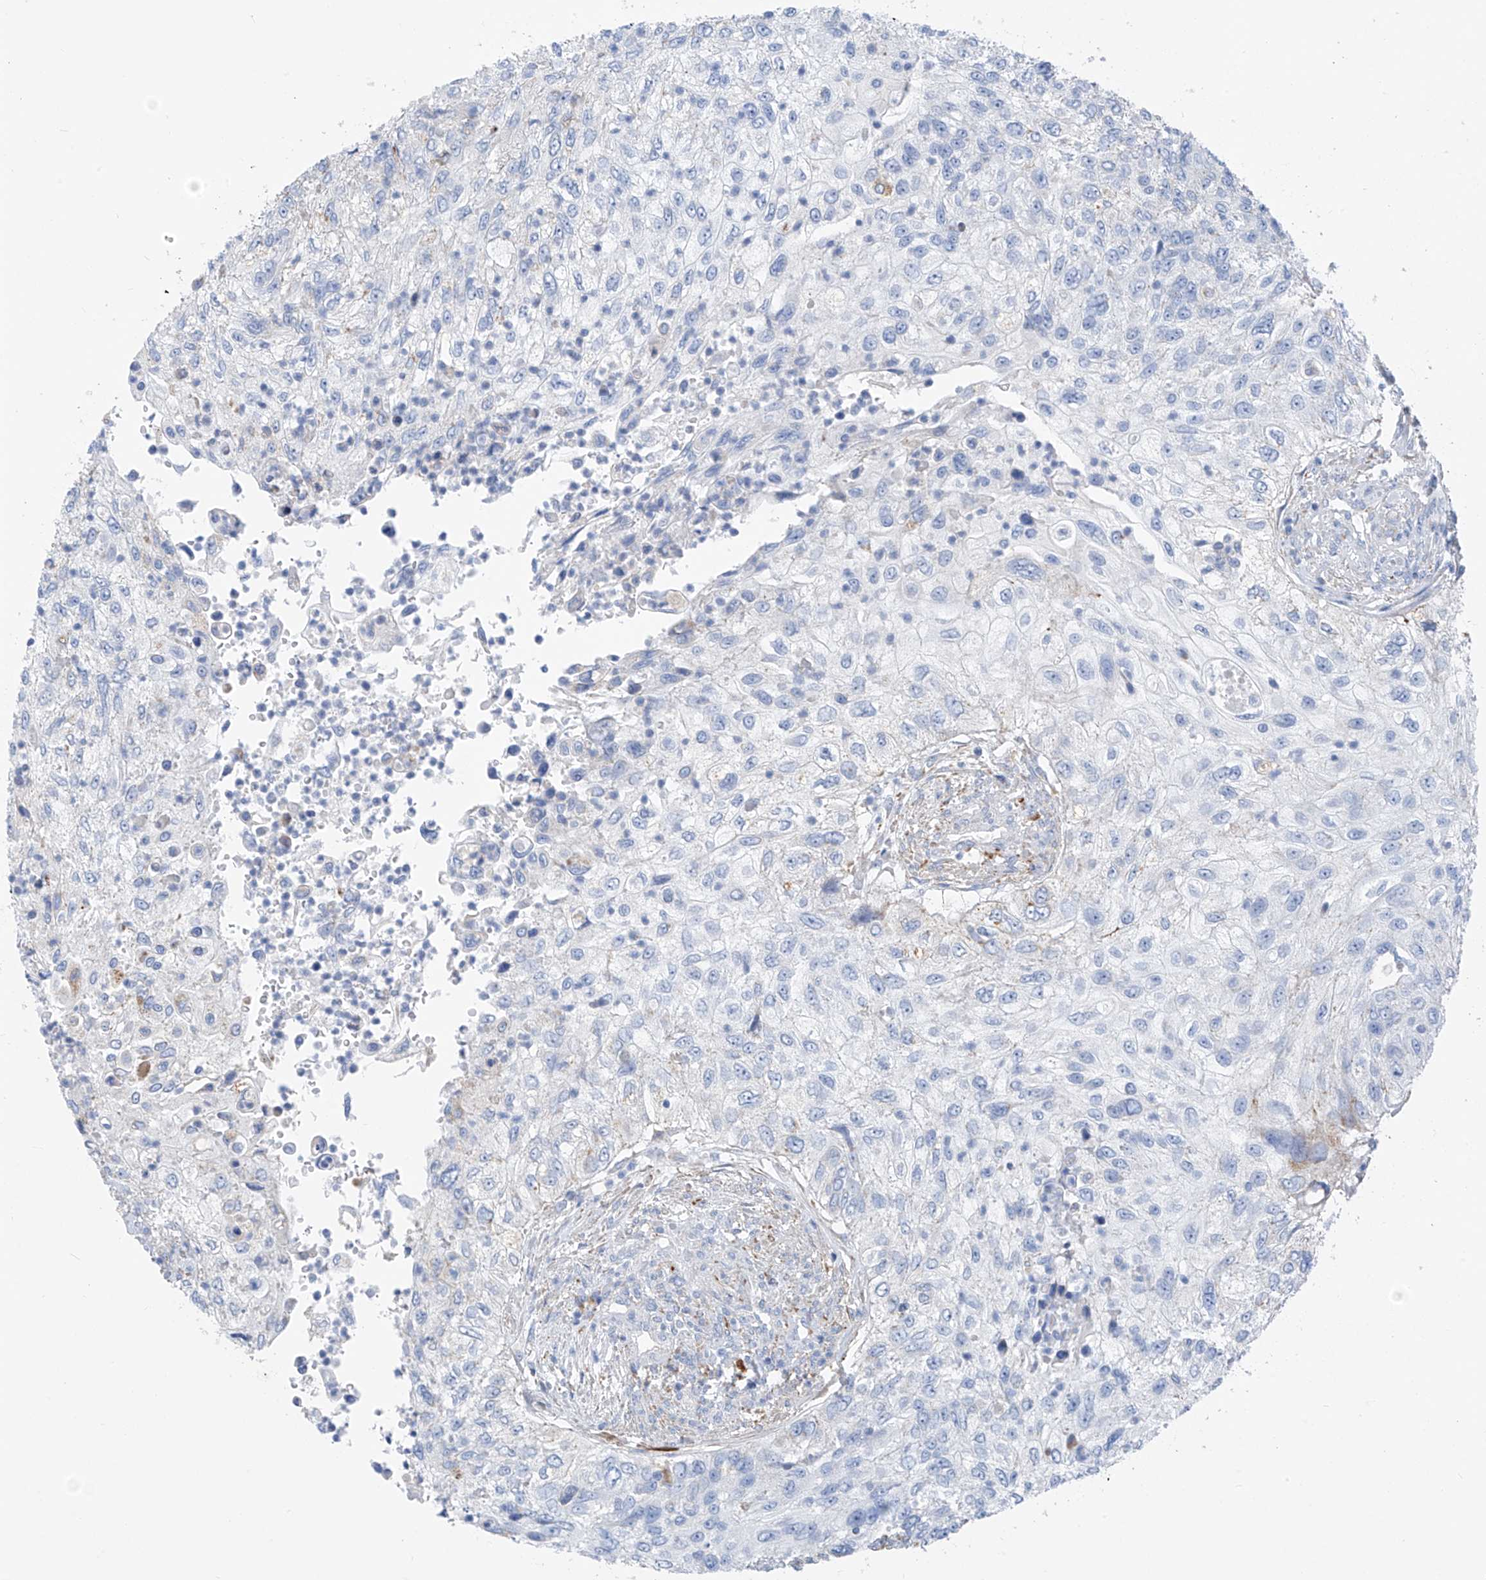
{"staining": {"intensity": "negative", "quantity": "none", "location": "none"}, "tissue": "urothelial cancer", "cell_type": "Tumor cells", "image_type": "cancer", "snomed": [{"axis": "morphology", "description": "Urothelial carcinoma, High grade"}, {"axis": "topography", "description": "Urinary bladder"}], "caption": "Immunohistochemistry (IHC) micrograph of neoplastic tissue: human urothelial carcinoma (high-grade) stained with DAB (3,3'-diaminobenzidine) displays no significant protein expression in tumor cells.", "gene": "GLMP", "patient": {"sex": "female", "age": 60}}